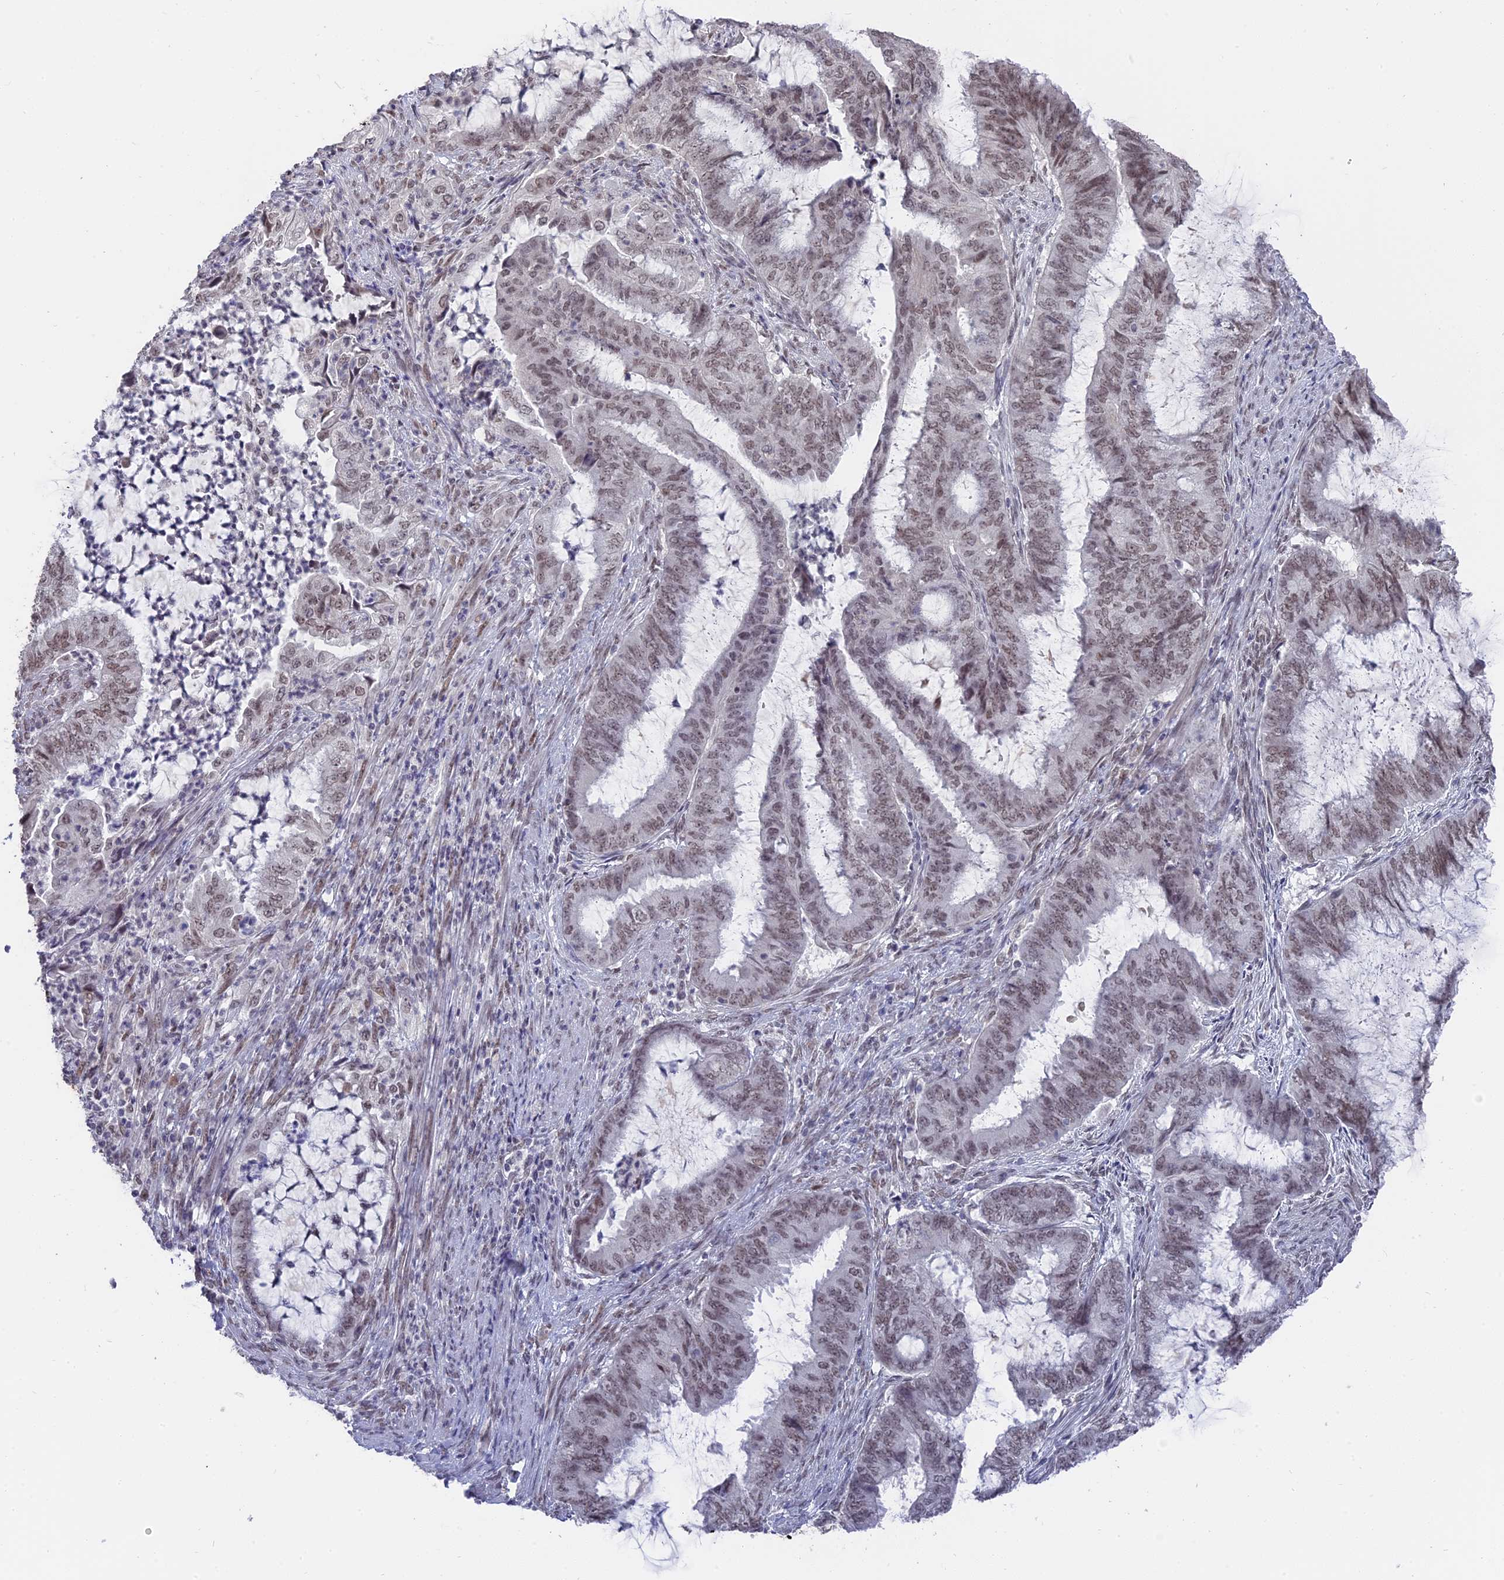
{"staining": {"intensity": "moderate", "quantity": ">75%", "location": "nuclear"}, "tissue": "endometrial cancer", "cell_type": "Tumor cells", "image_type": "cancer", "snomed": [{"axis": "morphology", "description": "Adenocarcinoma, NOS"}, {"axis": "topography", "description": "Endometrium"}], "caption": "Endometrial cancer (adenocarcinoma) tissue reveals moderate nuclear positivity in approximately >75% of tumor cells (brown staining indicates protein expression, while blue staining denotes nuclei).", "gene": "NR1H3", "patient": {"sex": "female", "age": 51}}